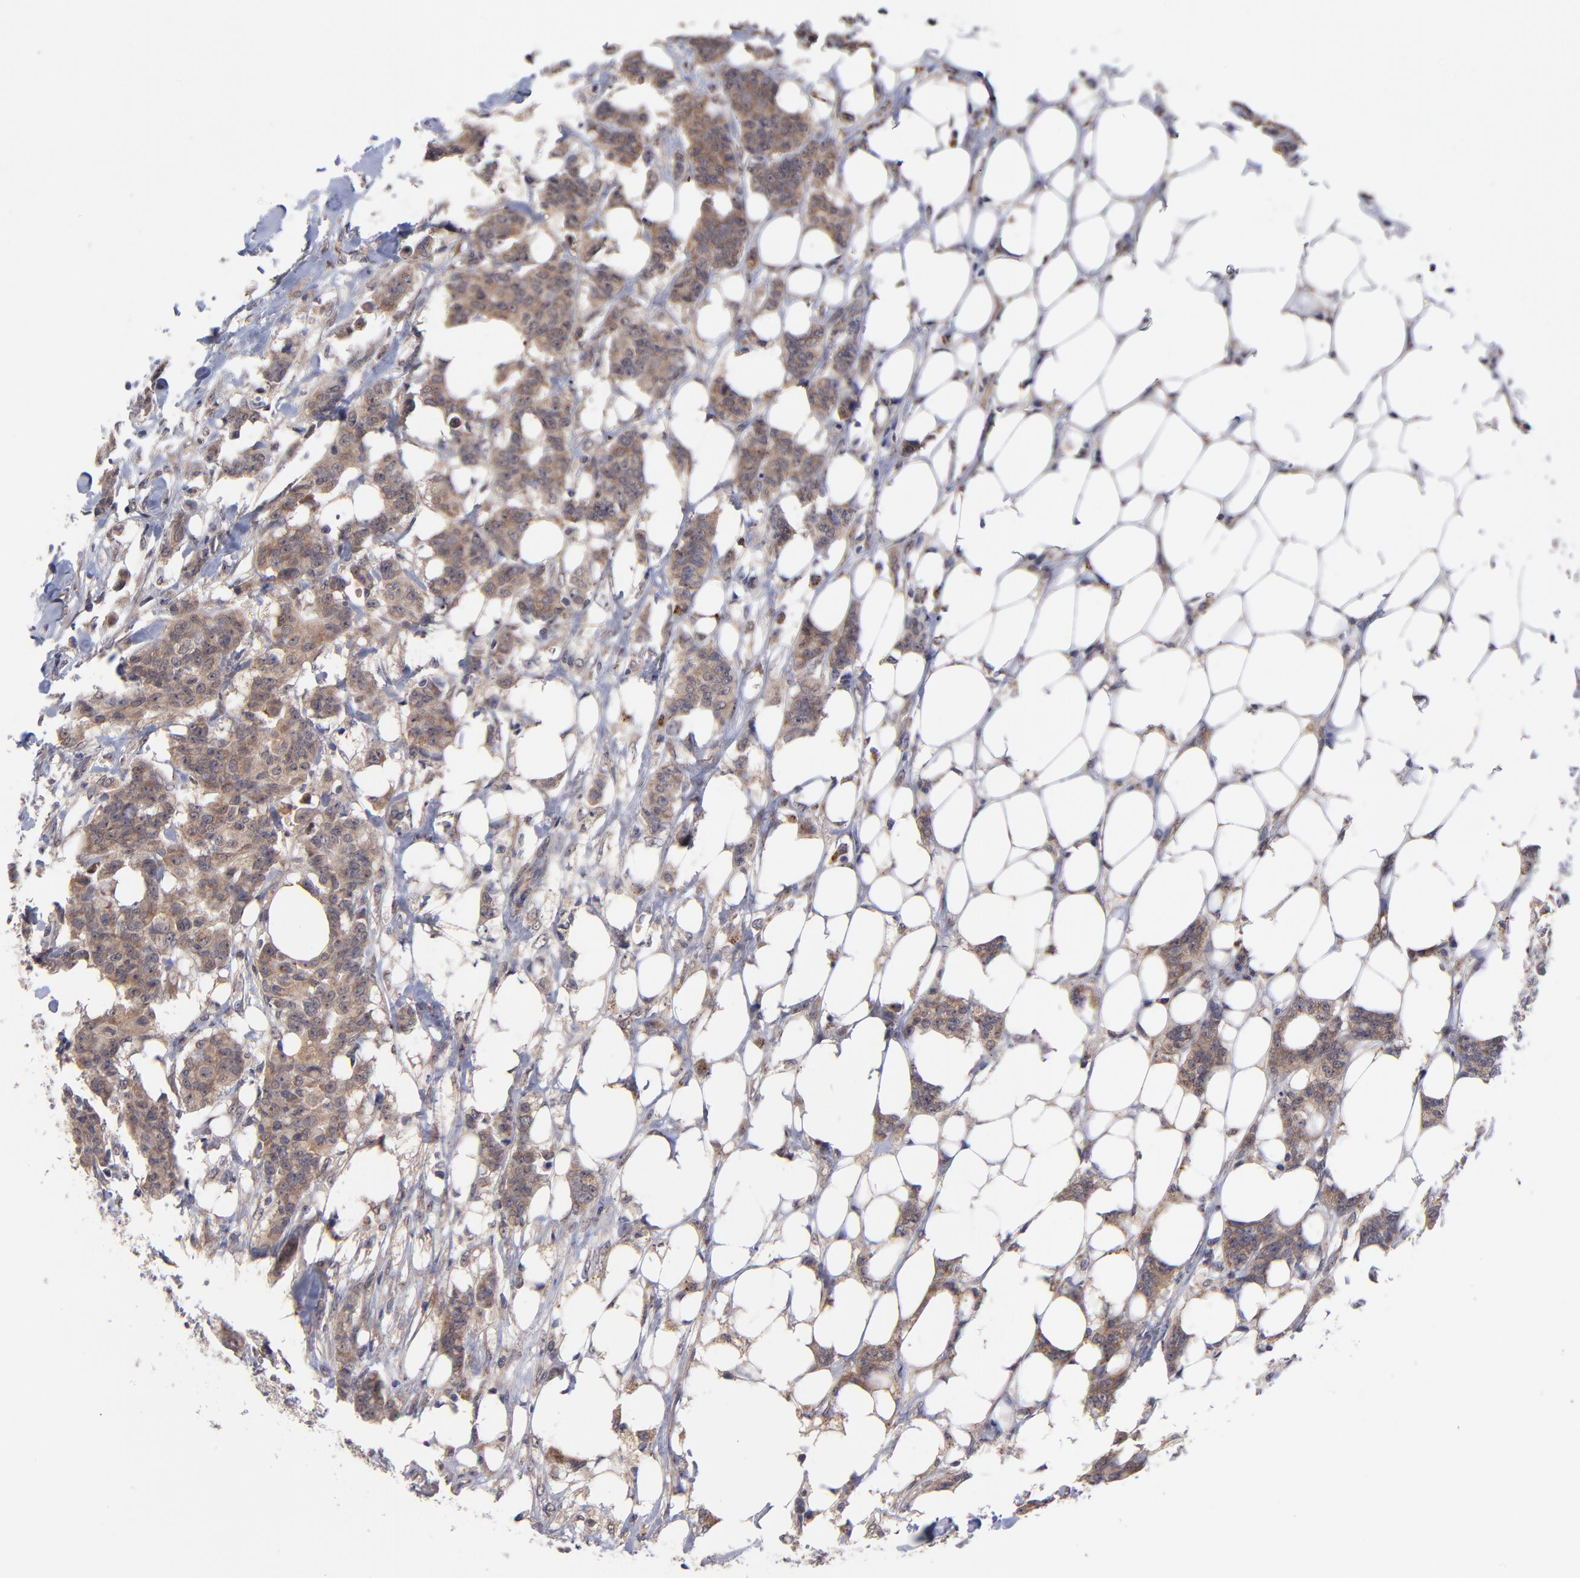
{"staining": {"intensity": "strong", "quantity": ">75%", "location": "cytoplasmic/membranous"}, "tissue": "breast cancer", "cell_type": "Tumor cells", "image_type": "cancer", "snomed": [{"axis": "morphology", "description": "Duct carcinoma"}, {"axis": "topography", "description": "Breast"}], "caption": "Immunohistochemistry image of neoplastic tissue: breast intraductal carcinoma stained using immunohistochemistry (IHC) displays high levels of strong protein expression localized specifically in the cytoplasmic/membranous of tumor cells, appearing as a cytoplasmic/membranous brown color.", "gene": "UBE2H", "patient": {"sex": "female", "age": 40}}